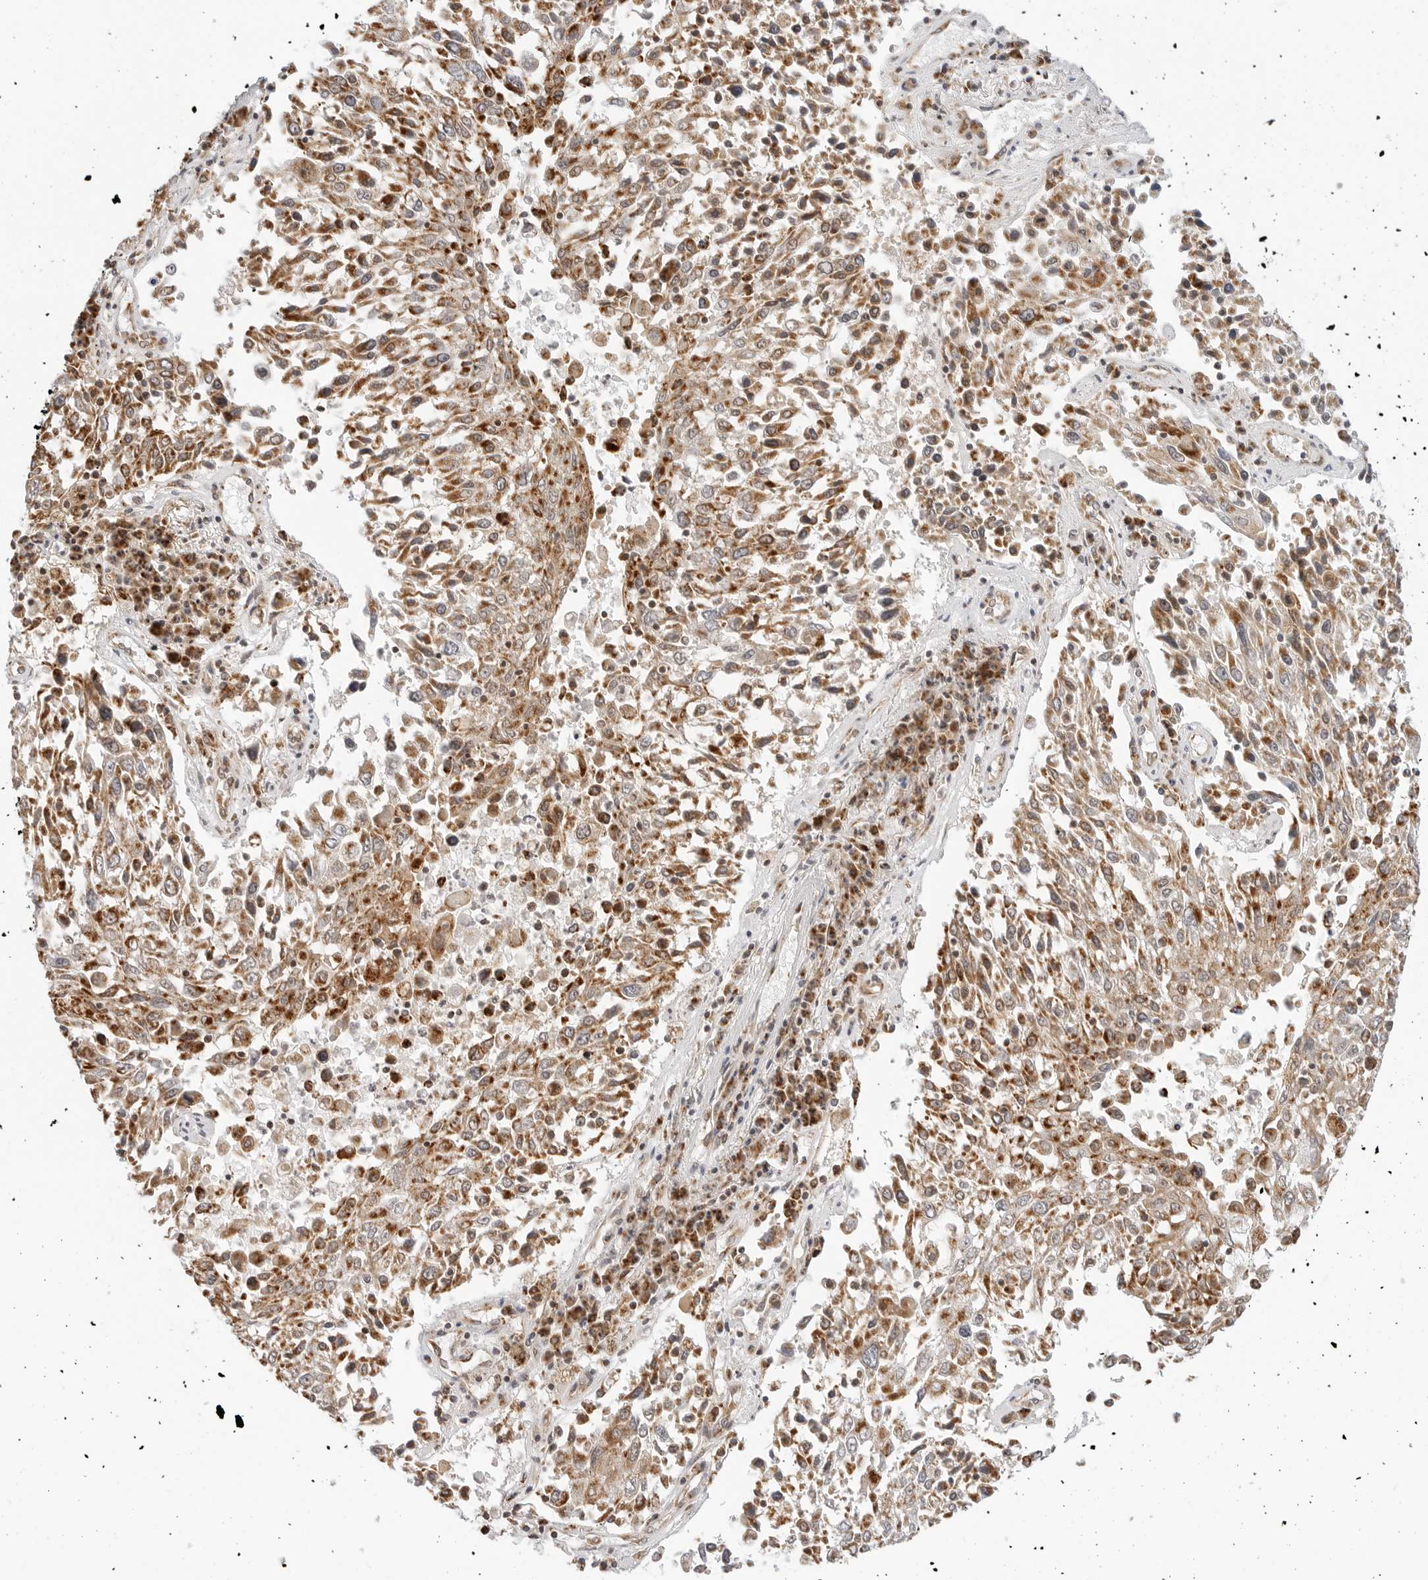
{"staining": {"intensity": "moderate", "quantity": ">75%", "location": "cytoplasmic/membranous"}, "tissue": "lung cancer", "cell_type": "Tumor cells", "image_type": "cancer", "snomed": [{"axis": "morphology", "description": "Squamous cell carcinoma, NOS"}, {"axis": "topography", "description": "Lung"}], "caption": "About >75% of tumor cells in human lung squamous cell carcinoma show moderate cytoplasmic/membranous protein staining as visualized by brown immunohistochemical staining.", "gene": "POLR3GL", "patient": {"sex": "male", "age": 65}}